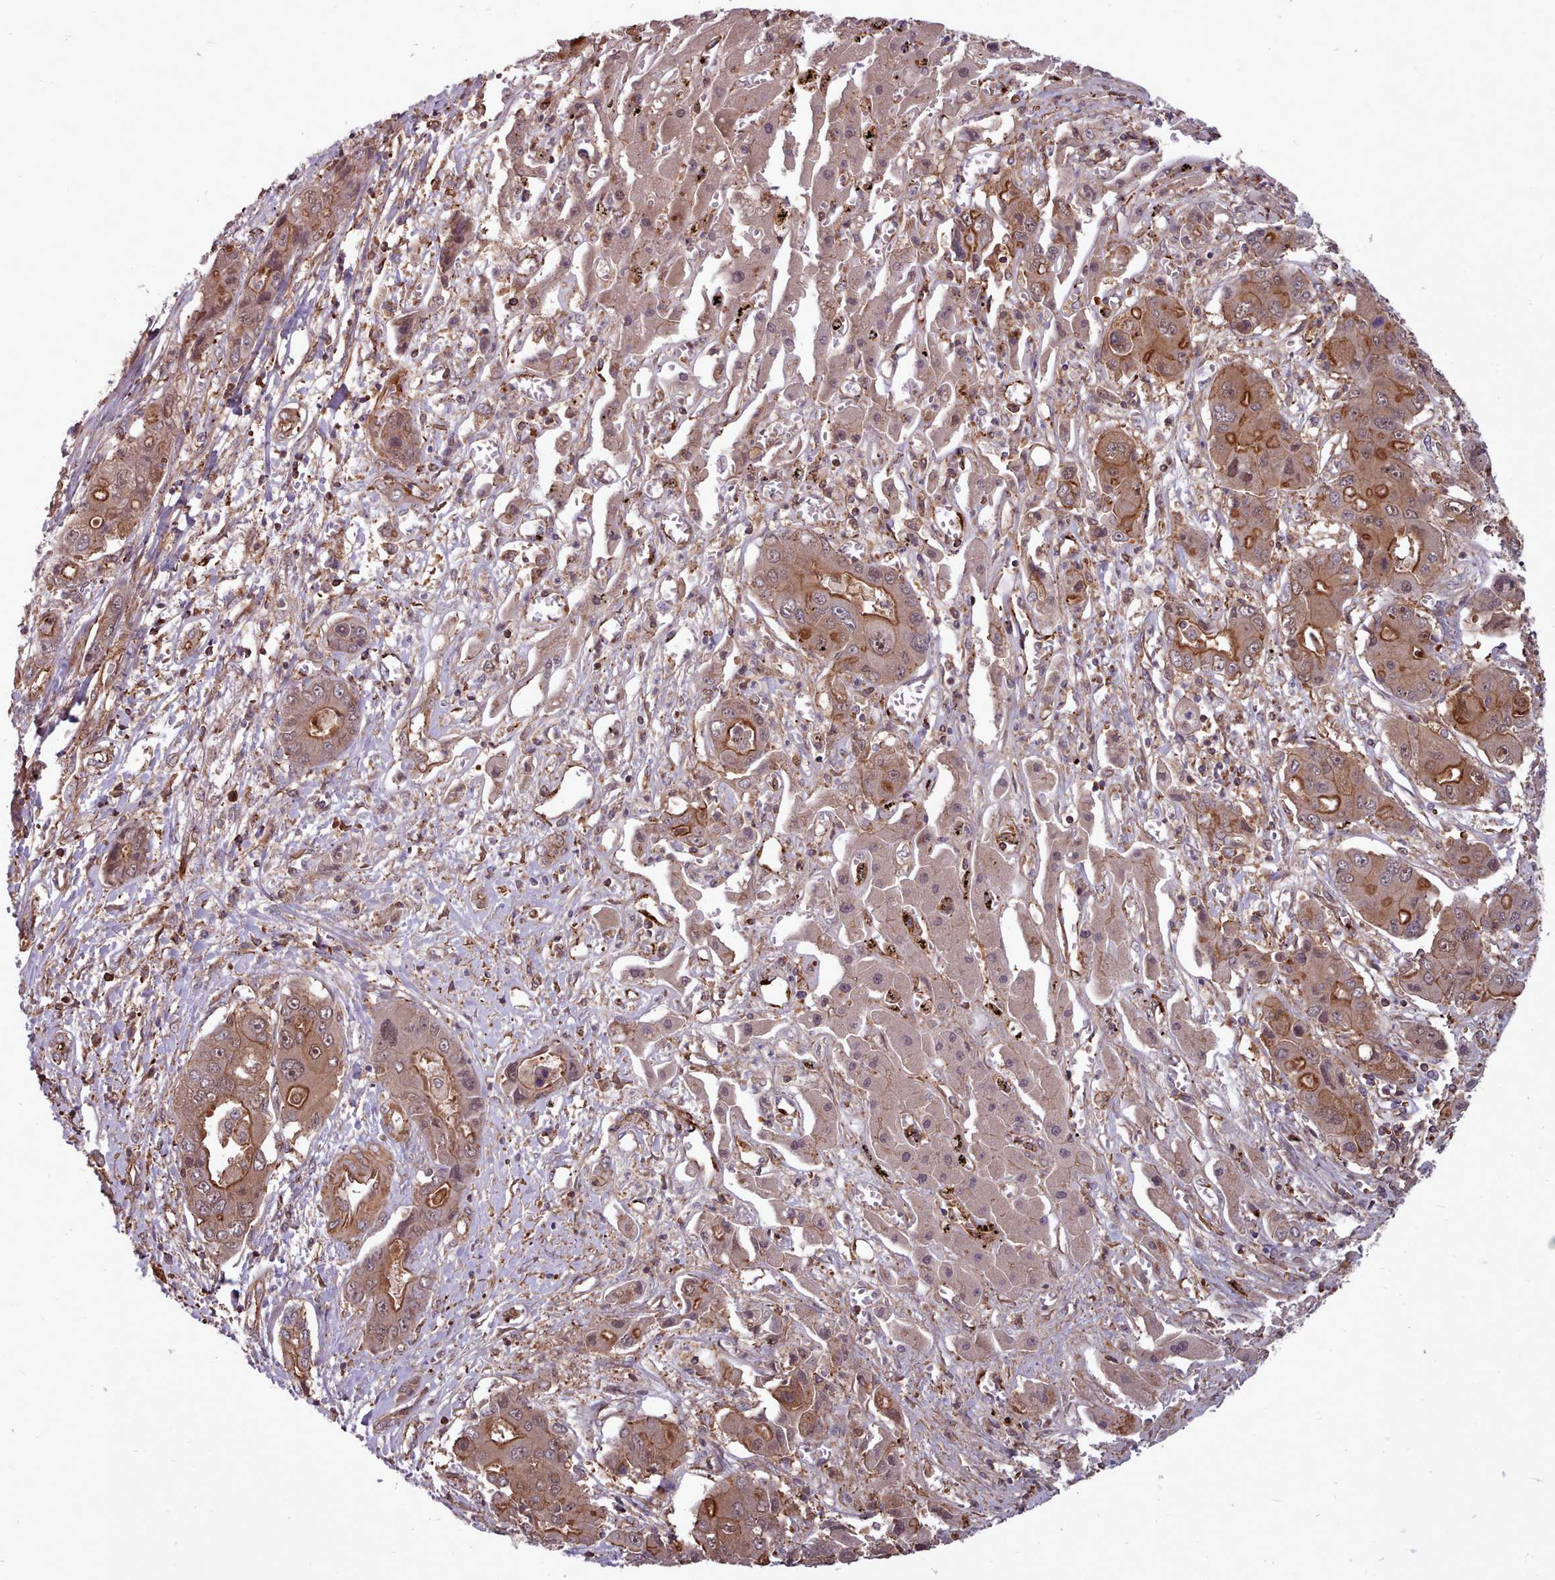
{"staining": {"intensity": "moderate", "quantity": ">75%", "location": "cytoplasmic/membranous"}, "tissue": "liver cancer", "cell_type": "Tumor cells", "image_type": "cancer", "snomed": [{"axis": "morphology", "description": "Cholangiocarcinoma"}, {"axis": "topography", "description": "Liver"}], "caption": "Immunohistochemical staining of liver cancer (cholangiocarcinoma) reveals moderate cytoplasmic/membranous protein staining in about >75% of tumor cells. Using DAB (brown) and hematoxylin (blue) stains, captured at high magnification using brightfield microscopy.", "gene": "STUB1", "patient": {"sex": "male", "age": 67}}